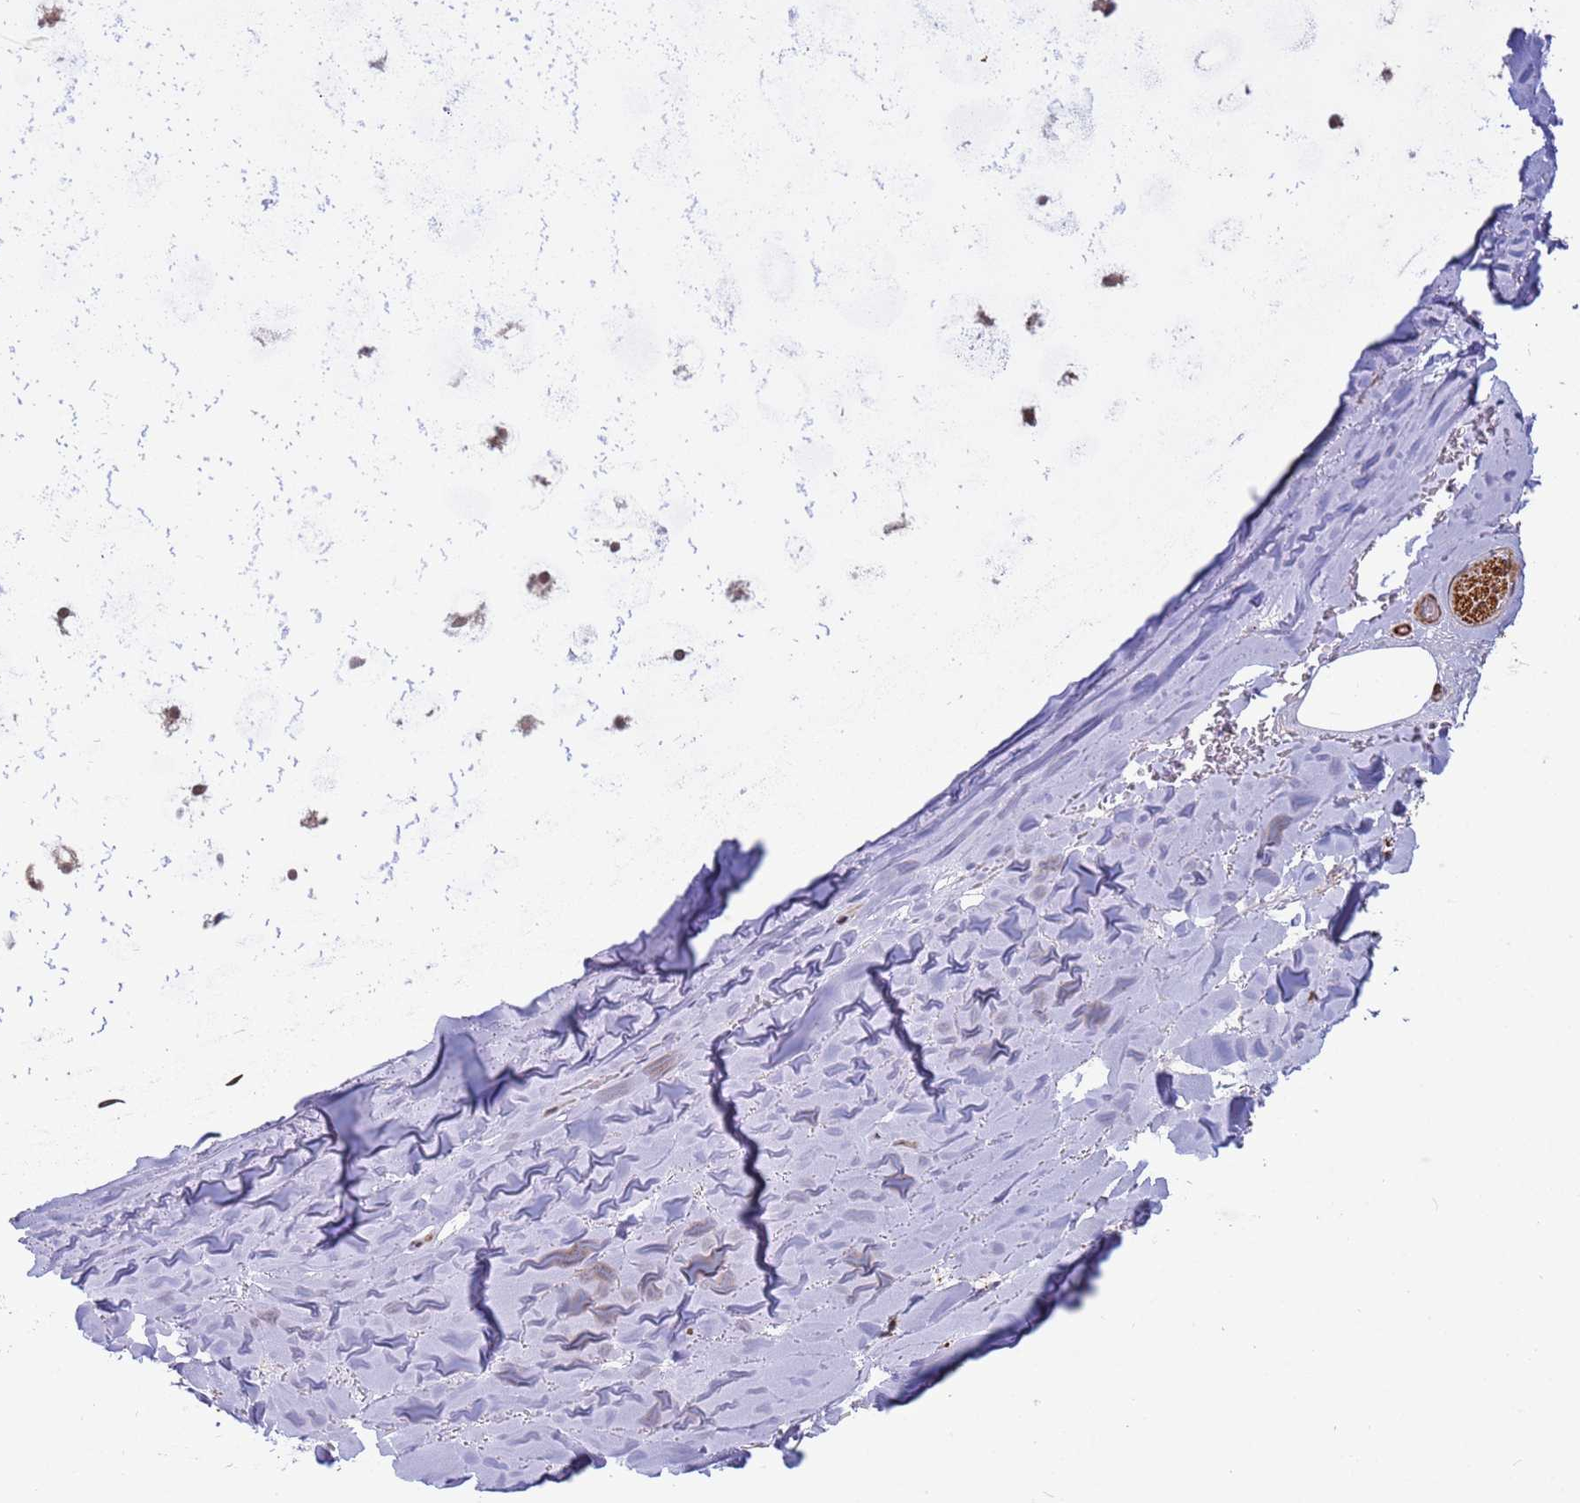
{"staining": {"intensity": "weak", "quantity": "25%-75%", "location": "cytoplasmic/membranous"}, "tissue": "adipose tissue", "cell_type": "Adipocytes", "image_type": "normal", "snomed": [{"axis": "morphology", "description": "Normal tissue, NOS"}, {"axis": "topography", "description": "Cartilage tissue"}], "caption": "Immunohistochemical staining of normal adipose tissue displays weak cytoplasmic/membranous protein staining in about 25%-75% of adipocytes. The staining was performed using DAB, with brown indicating positive protein expression. Nuclei are stained blue with hematoxylin.", "gene": "ITGB4", "patient": {"sex": "male", "age": 66}}